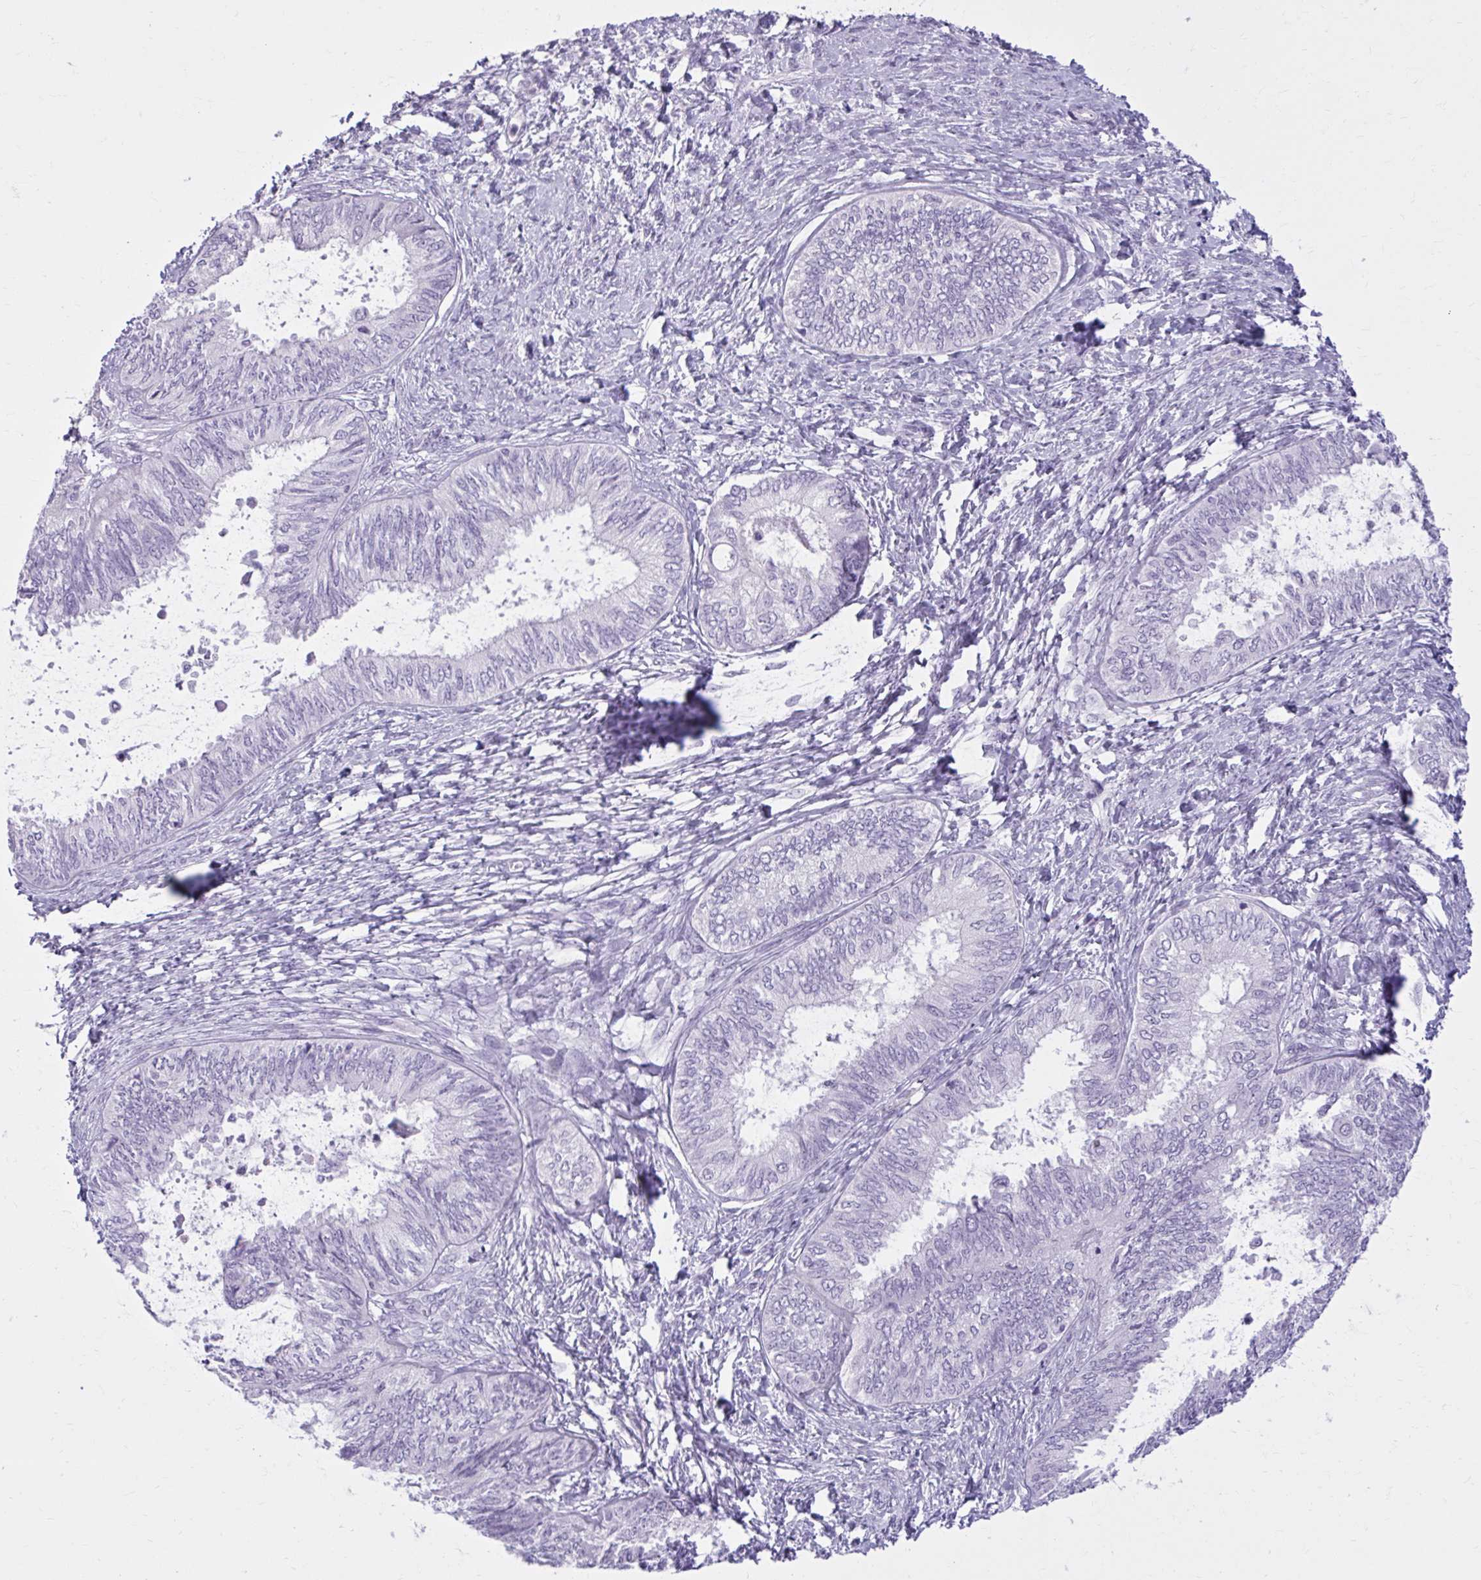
{"staining": {"intensity": "negative", "quantity": "none", "location": "none"}, "tissue": "ovarian cancer", "cell_type": "Tumor cells", "image_type": "cancer", "snomed": [{"axis": "morphology", "description": "Carcinoma, endometroid"}, {"axis": "topography", "description": "Ovary"}], "caption": "An image of human ovarian cancer (endometroid carcinoma) is negative for staining in tumor cells.", "gene": "OR4B1", "patient": {"sex": "female", "age": 70}}